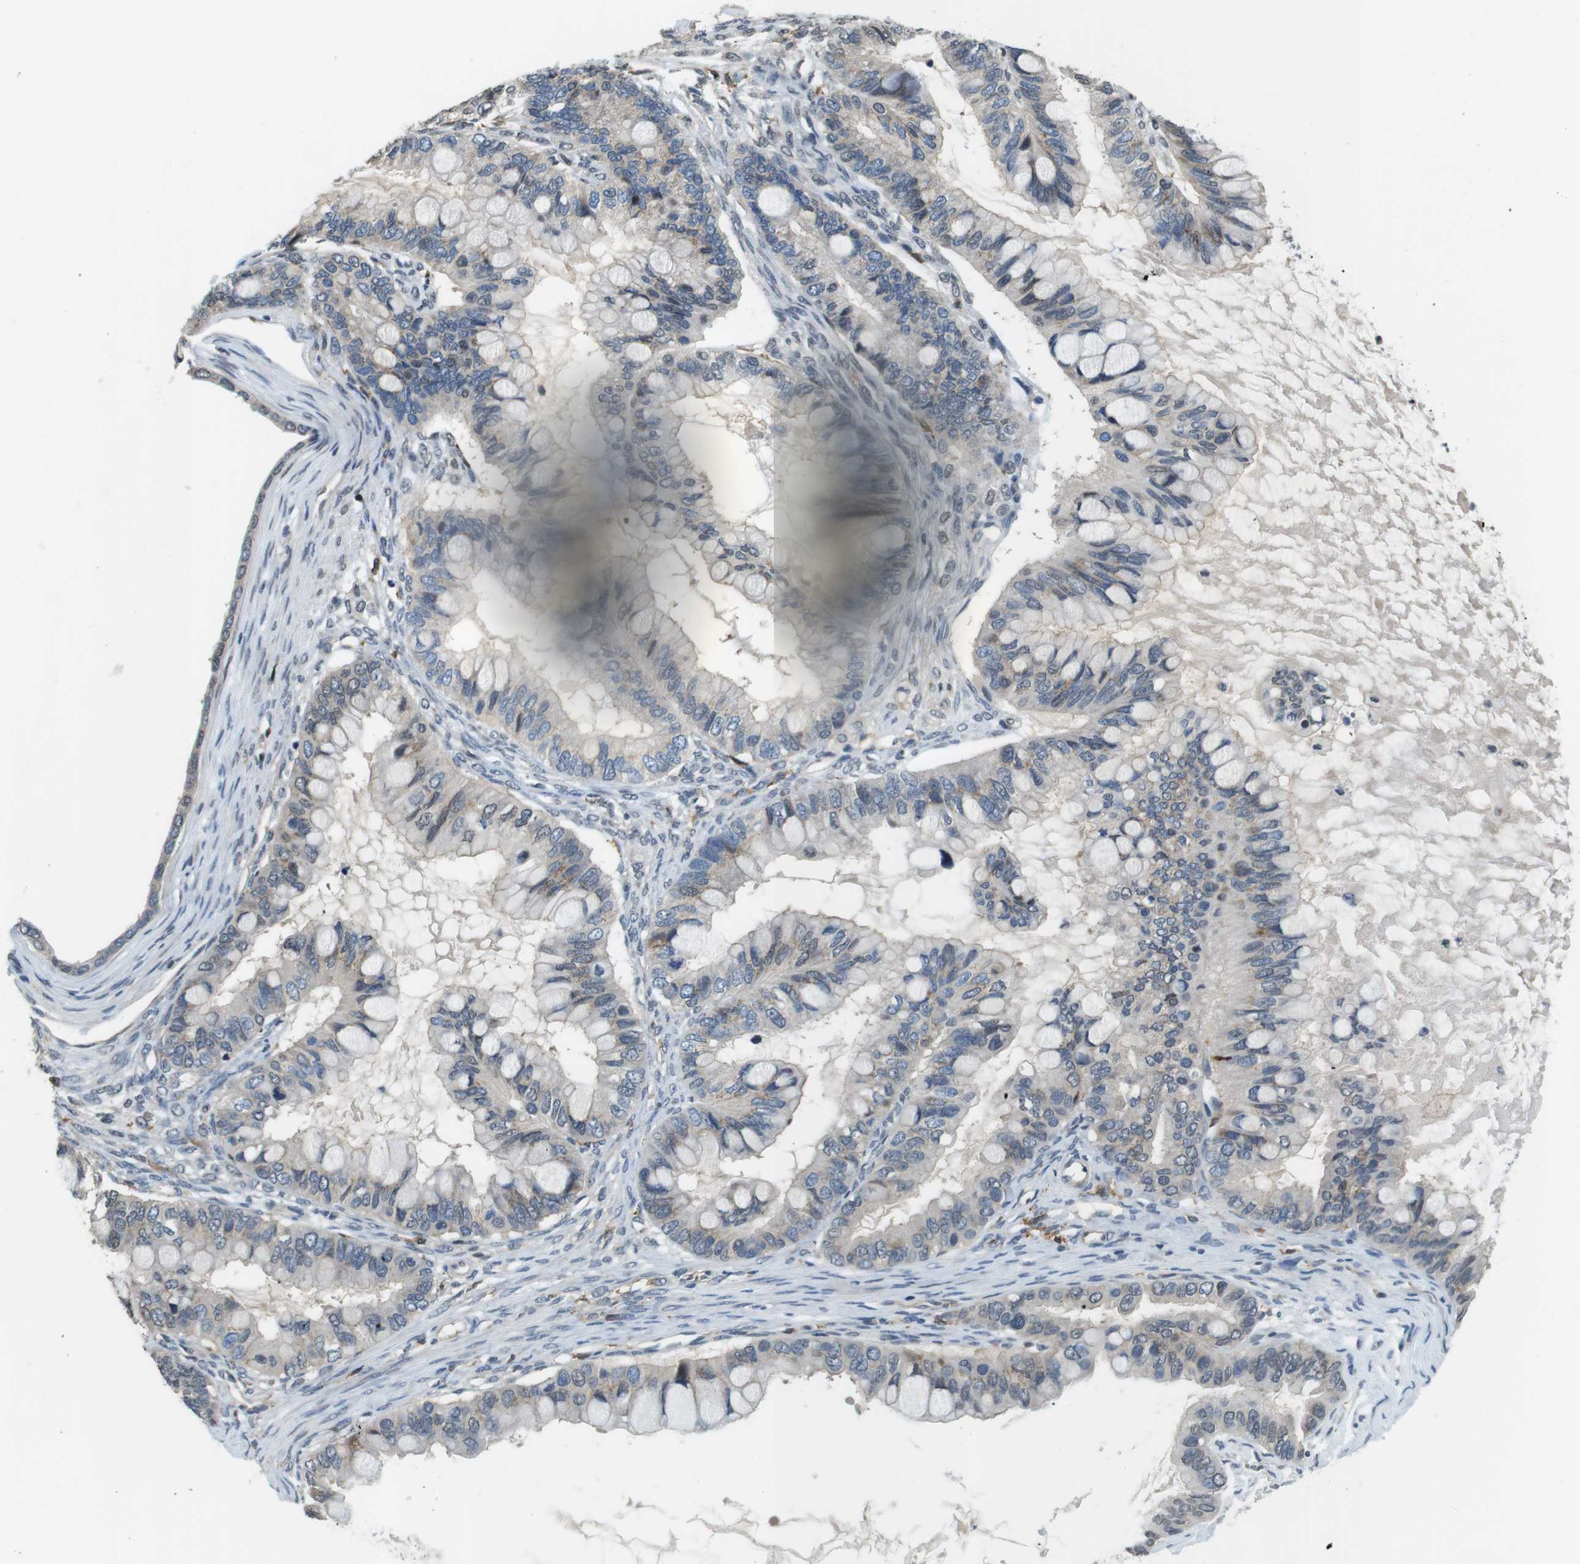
{"staining": {"intensity": "weak", "quantity": "25%-75%", "location": "cytoplasmic/membranous"}, "tissue": "ovarian cancer", "cell_type": "Tumor cells", "image_type": "cancer", "snomed": [{"axis": "morphology", "description": "Cystadenocarcinoma, mucinous, NOS"}, {"axis": "topography", "description": "Ovary"}], "caption": "A histopathology image of ovarian cancer (mucinous cystadenocarcinoma) stained for a protein reveals weak cytoplasmic/membranous brown staining in tumor cells.", "gene": "CD163L1", "patient": {"sex": "female", "age": 80}}